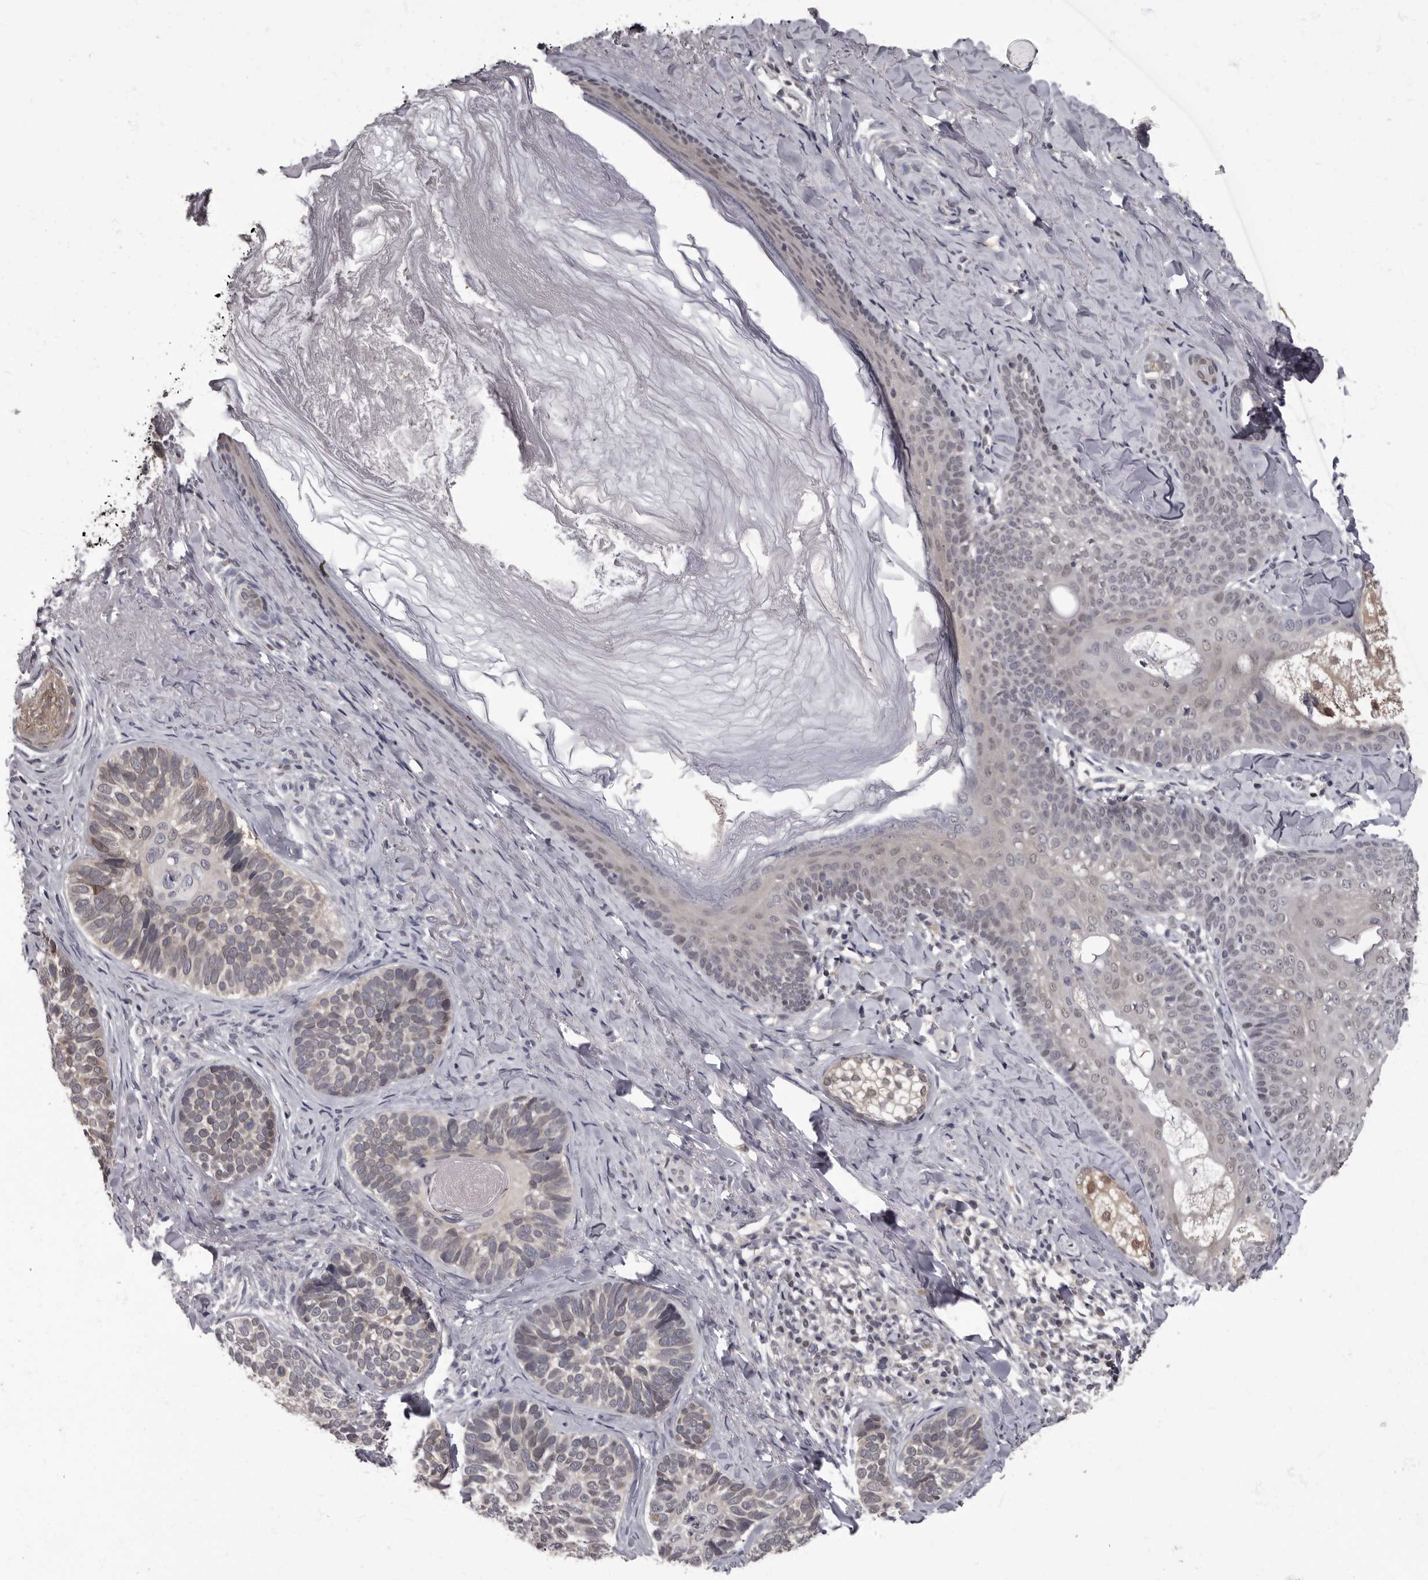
{"staining": {"intensity": "weak", "quantity": "<25%", "location": "nuclear"}, "tissue": "skin cancer", "cell_type": "Tumor cells", "image_type": "cancer", "snomed": [{"axis": "morphology", "description": "Basal cell carcinoma"}, {"axis": "topography", "description": "Skin"}], "caption": "IHC of human skin basal cell carcinoma displays no staining in tumor cells.", "gene": "C1orf50", "patient": {"sex": "male", "age": 62}}